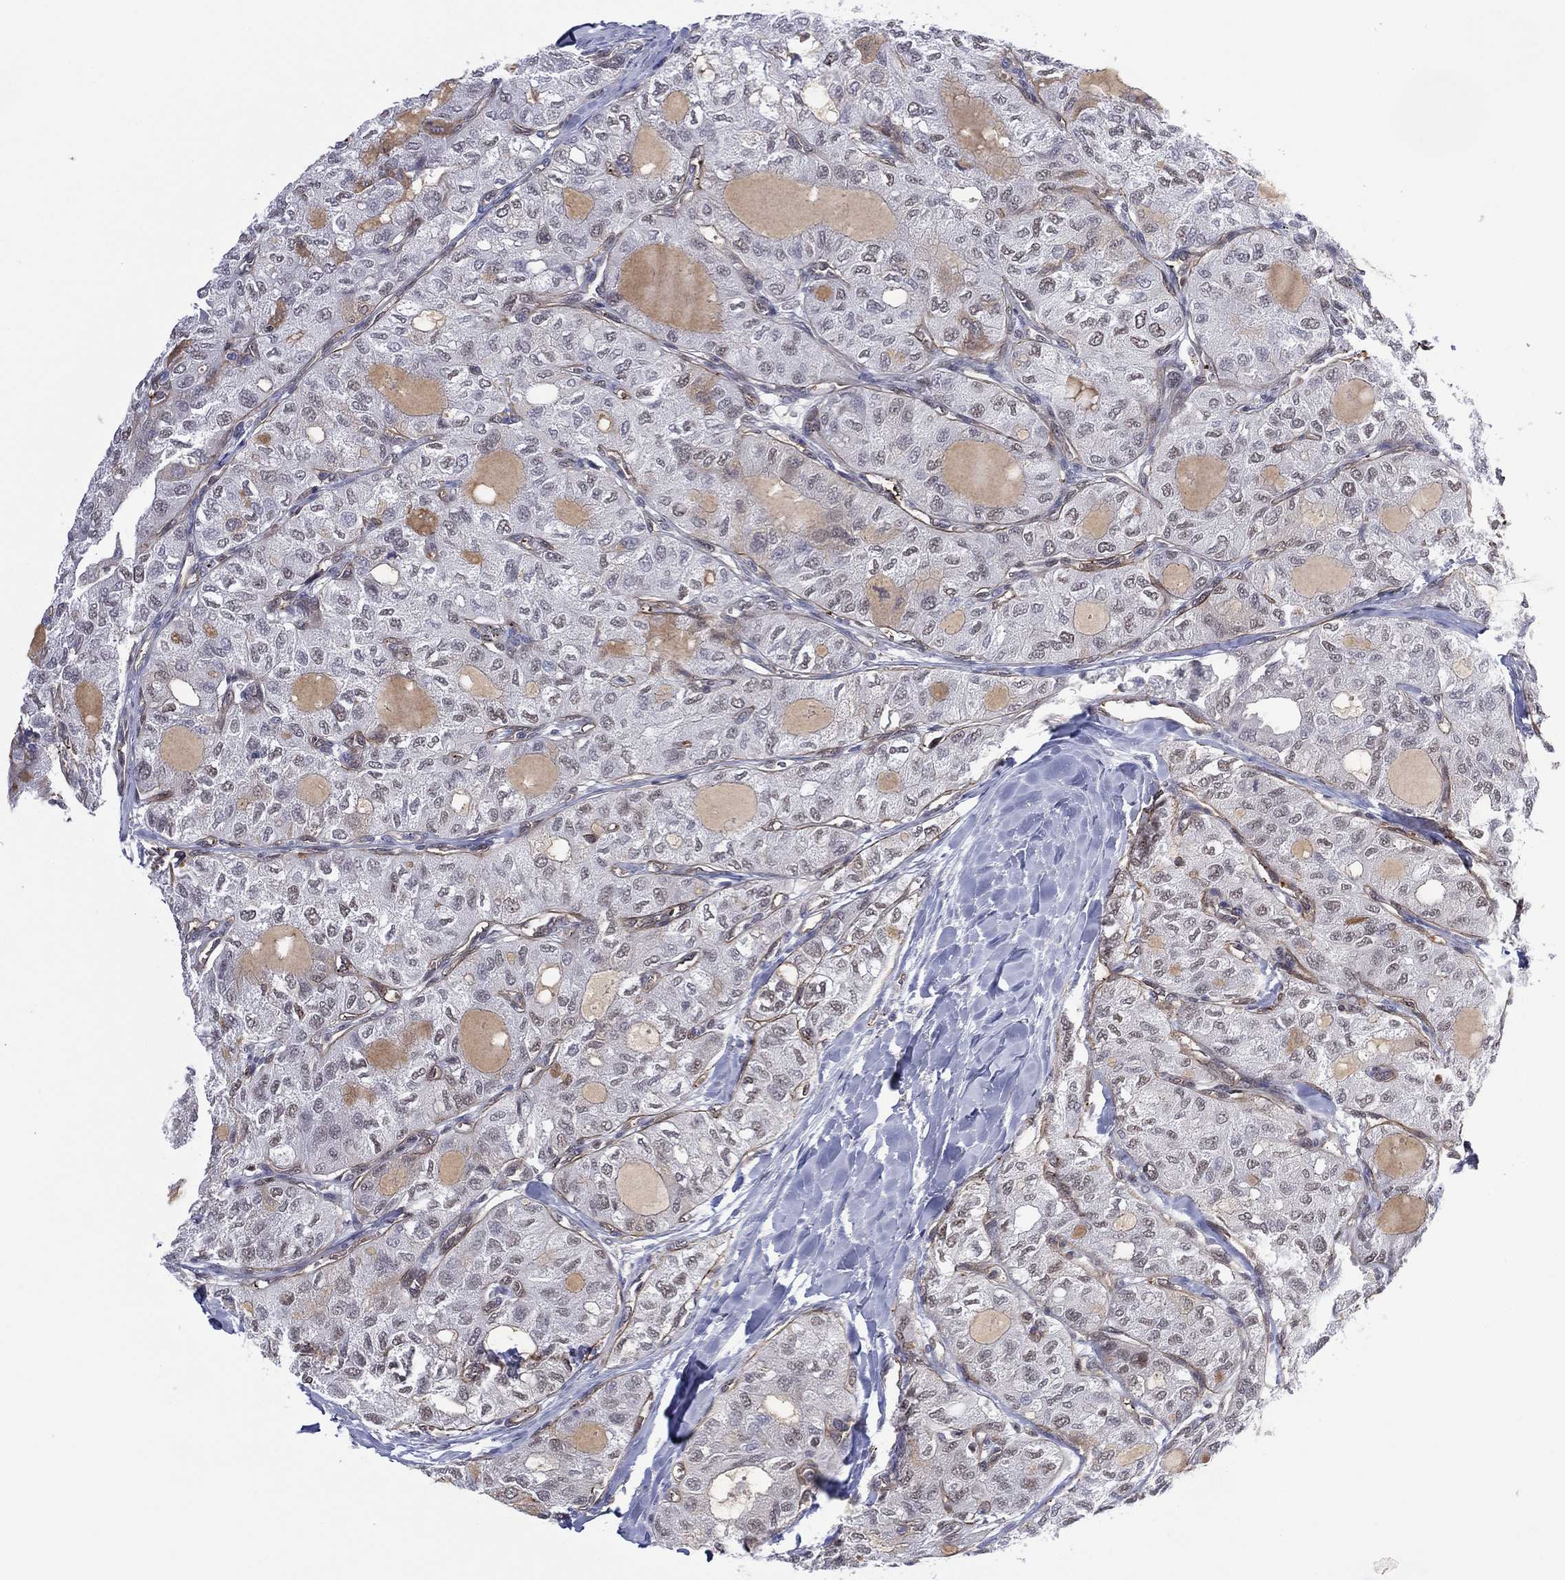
{"staining": {"intensity": "negative", "quantity": "none", "location": "none"}, "tissue": "thyroid cancer", "cell_type": "Tumor cells", "image_type": "cancer", "snomed": [{"axis": "morphology", "description": "Follicular adenoma carcinoma, NOS"}, {"axis": "topography", "description": "Thyroid gland"}], "caption": "DAB (3,3'-diaminobenzidine) immunohistochemical staining of follicular adenoma carcinoma (thyroid) shows no significant positivity in tumor cells.", "gene": "GSE1", "patient": {"sex": "male", "age": 75}}